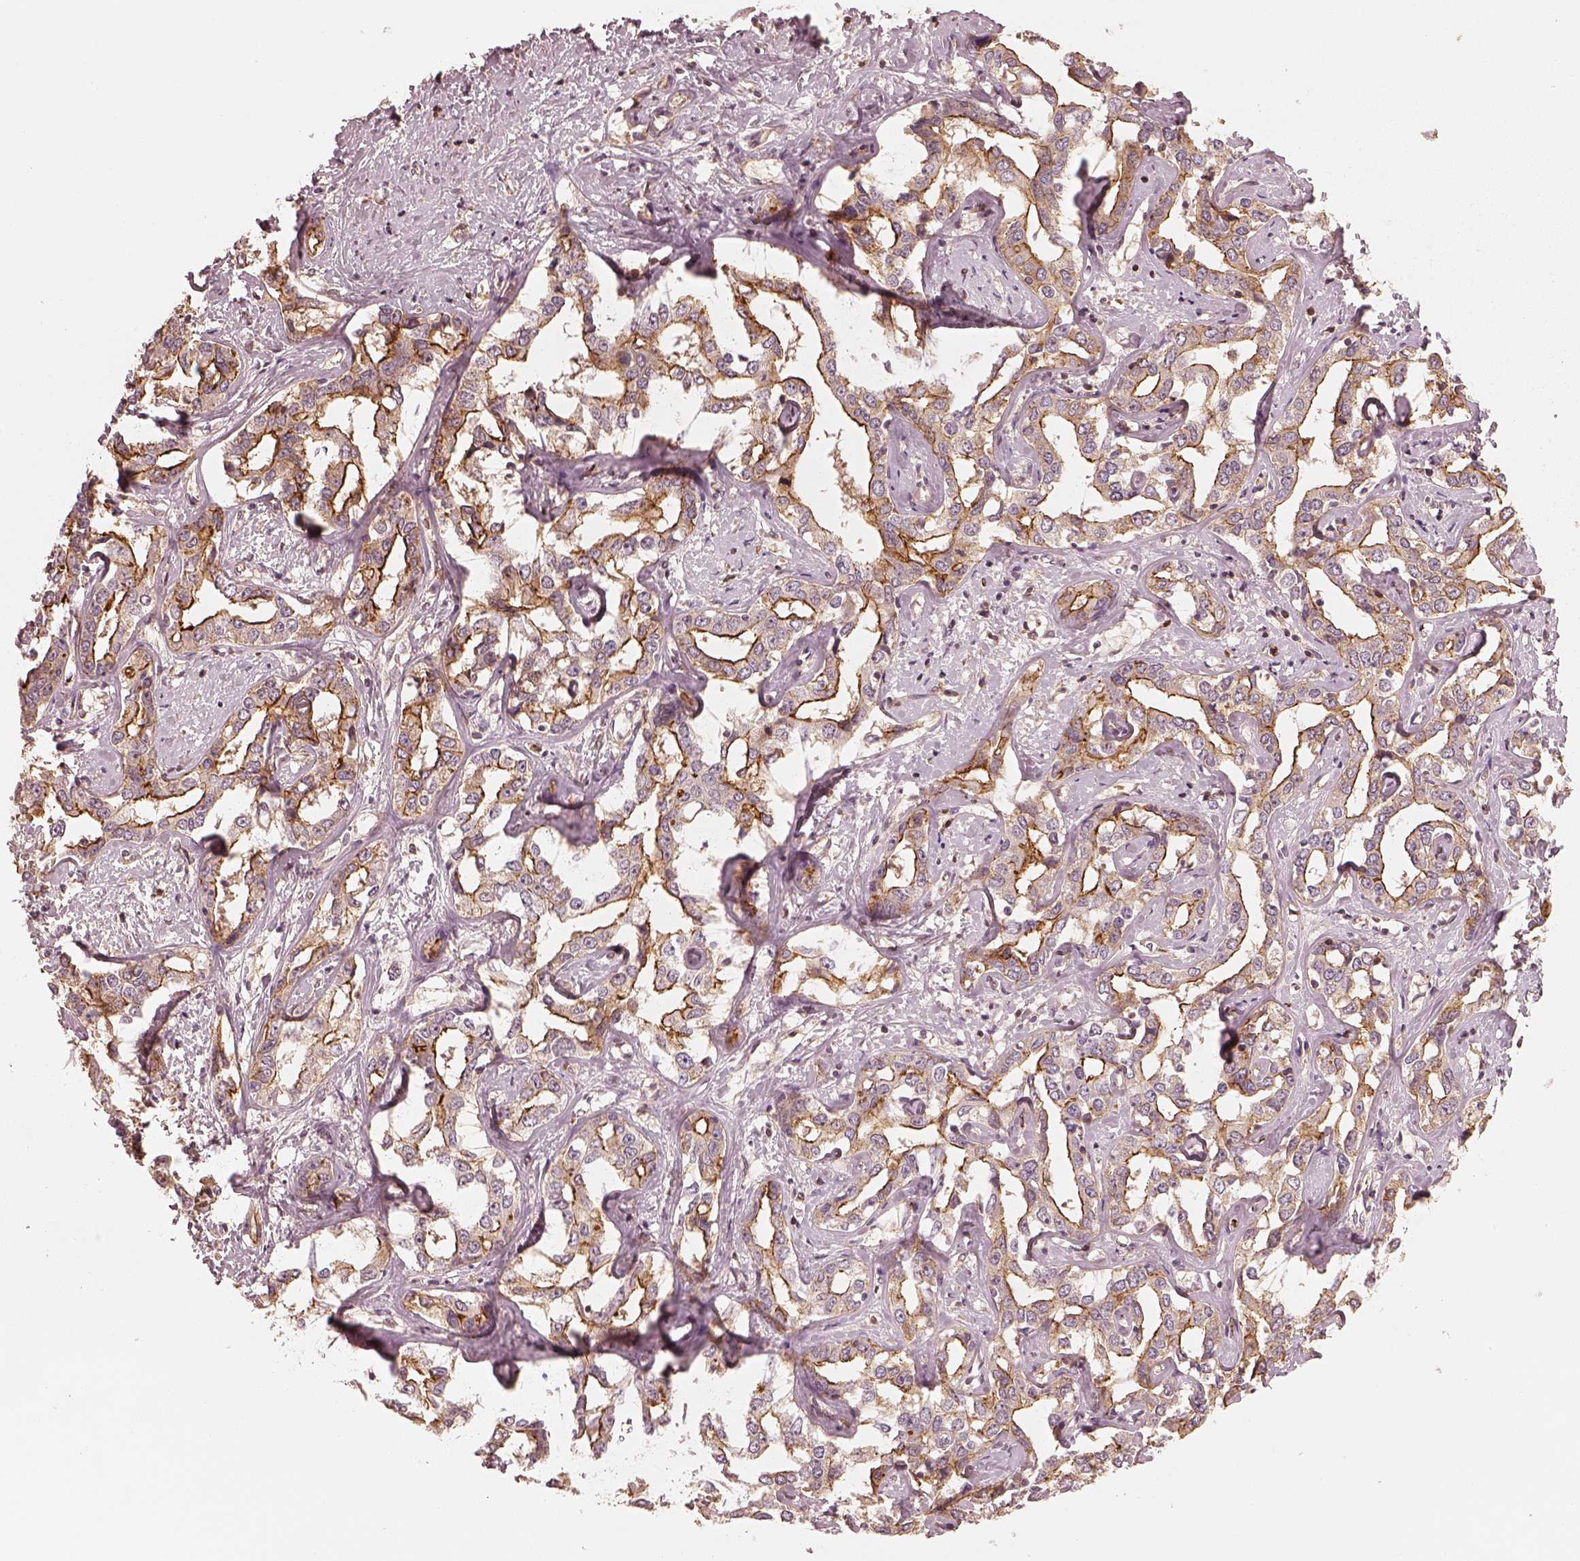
{"staining": {"intensity": "strong", "quantity": ">75%", "location": "cytoplasmic/membranous"}, "tissue": "liver cancer", "cell_type": "Tumor cells", "image_type": "cancer", "snomed": [{"axis": "morphology", "description": "Cholangiocarcinoma"}, {"axis": "topography", "description": "Liver"}], "caption": "High-magnification brightfield microscopy of liver cancer (cholangiocarcinoma) stained with DAB (brown) and counterstained with hematoxylin (blue). tumor cells exhibit strong cytoplasmic/membranous expression is appreciated in approximately>75% of cells.", "gene": "FAM107B", "patient": {"sex": "male", "age": 59}}